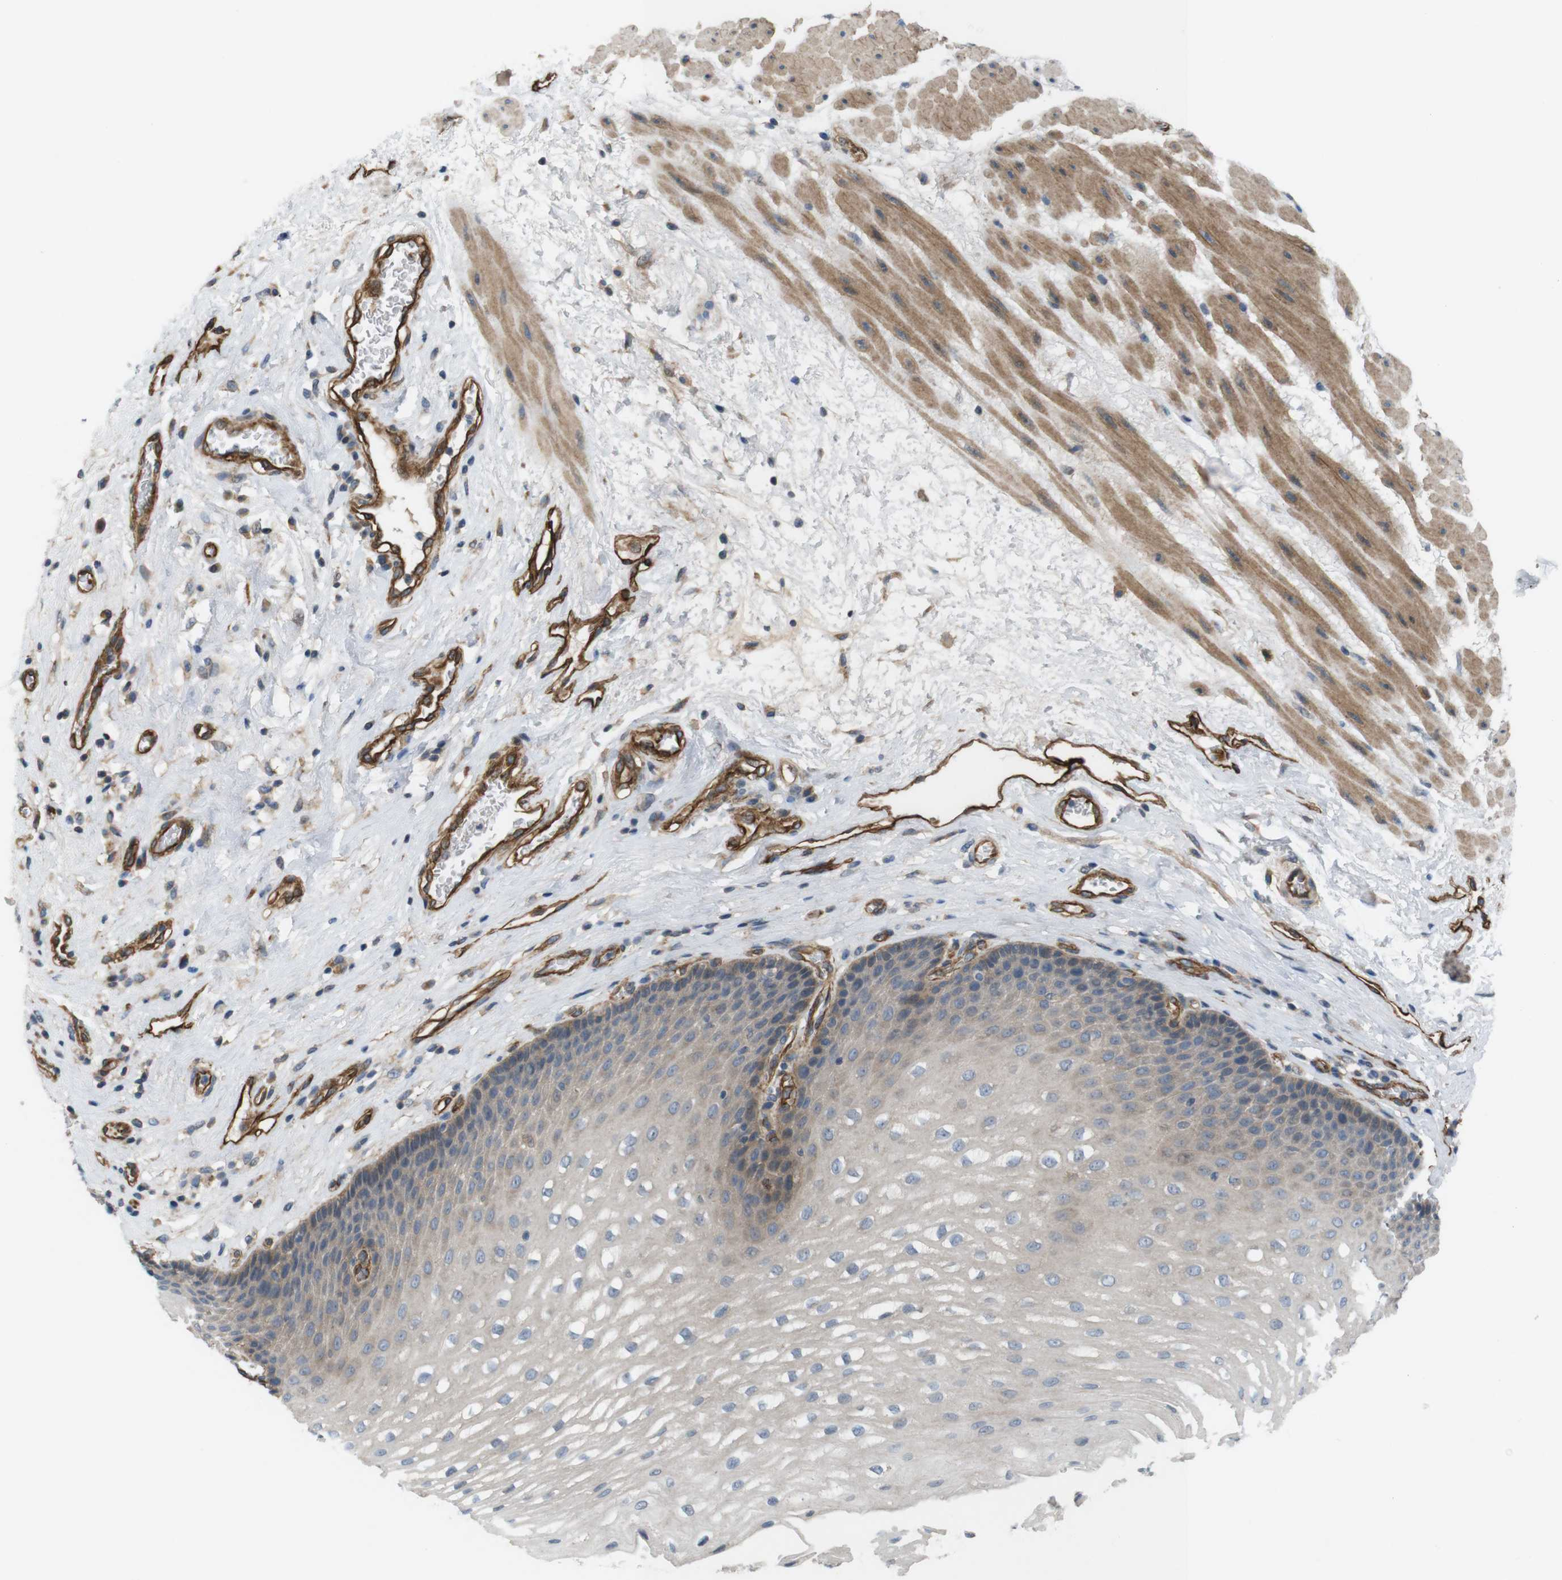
{"staining": {"intensity": "weak", "quantity": "25%-75%", "location": "cytoplasmic/membranous"}, "tissue": "esophagus", "cell_type": "Squamous epithelial cells", "image_type": "normal", "snomed": [{"axis": "morphology", "description": "Normal tissue, NOS"}, {"axis": "topography", "description": "Esophagus"}], "caption": "High-power microscopy captured an immunohistochemistry micrograph of benign esophagus, revealing weak cytoplasmic/membranous expression in about 25%-75% of squamous epithelial cells.", "gene": "BVES", "patient": {"sex": "male", "age": 48}}